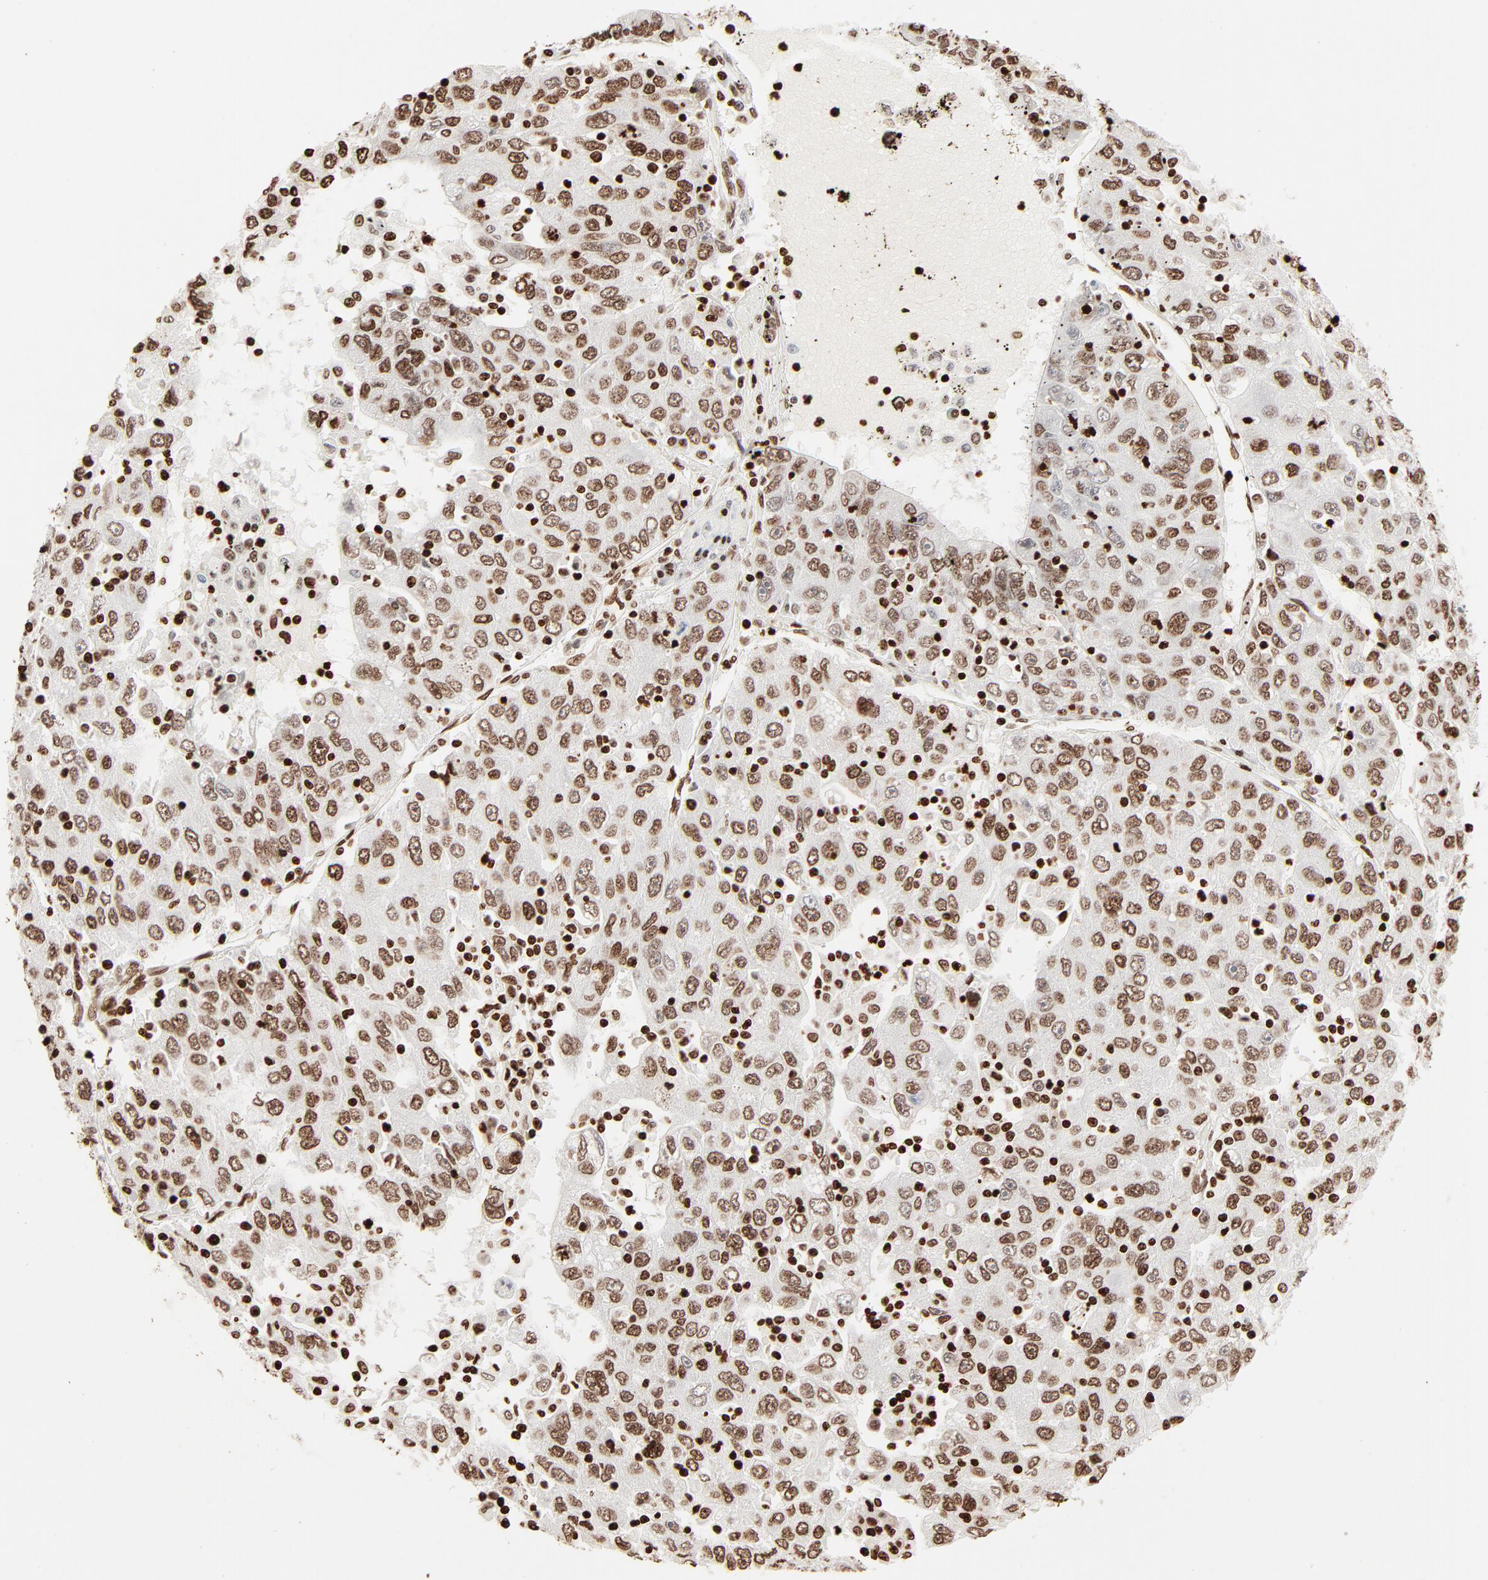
{"staining": {"intensity": "moderate", "quantity": ">75%", "location": "nuclear"}, "tissue": "liver cancer", "cell_type": "Tumor cells", "image_type": "cancer", "snomed": [{"axis": "morphology", "description": "Carcinoma, Hepatocellular, NOS"}, {"axis": "topography", "description": "Liver"}], "caption": "Immunohistochemistry of liver cancer exhibits medium levels of moderate nuclear staining in approximately >75% of tumor cells.", "gene": "HMGB2", "patient": {"sex": "male", "age": 49}}